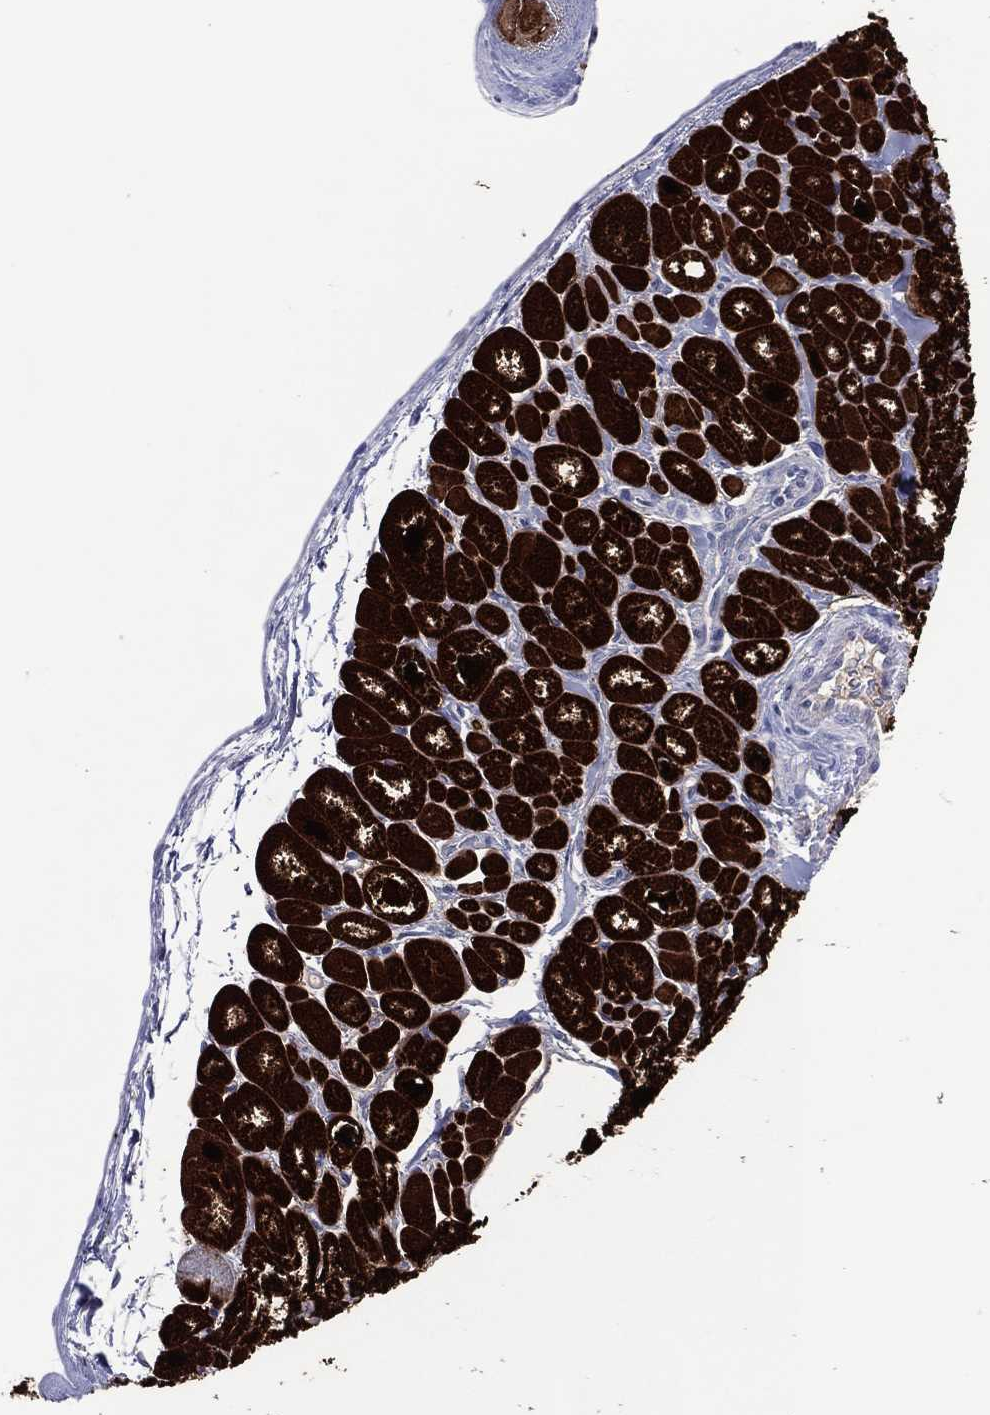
{"staining": {"intensity": "strong", "quantity": ">75%", "location": "cytoplasmic/membranous"}, "tissue": "heart muscle", "cell_type": "Cardiomyocytes", "image_type": "normal", "snomed": [{"axis": "morphology", "description": "Normal tissue, NOS"}, {"axis": "topography", "description": "Heart"}], "caption": "Protein expression by immunohistochemistry (IHC) shows strong cytoplasmic/membranous staining in about >75% of cardiomyocytes in normal heart muscle.", "gene": "DNAH6", "patient": {"sex": "male", "age": 55}}